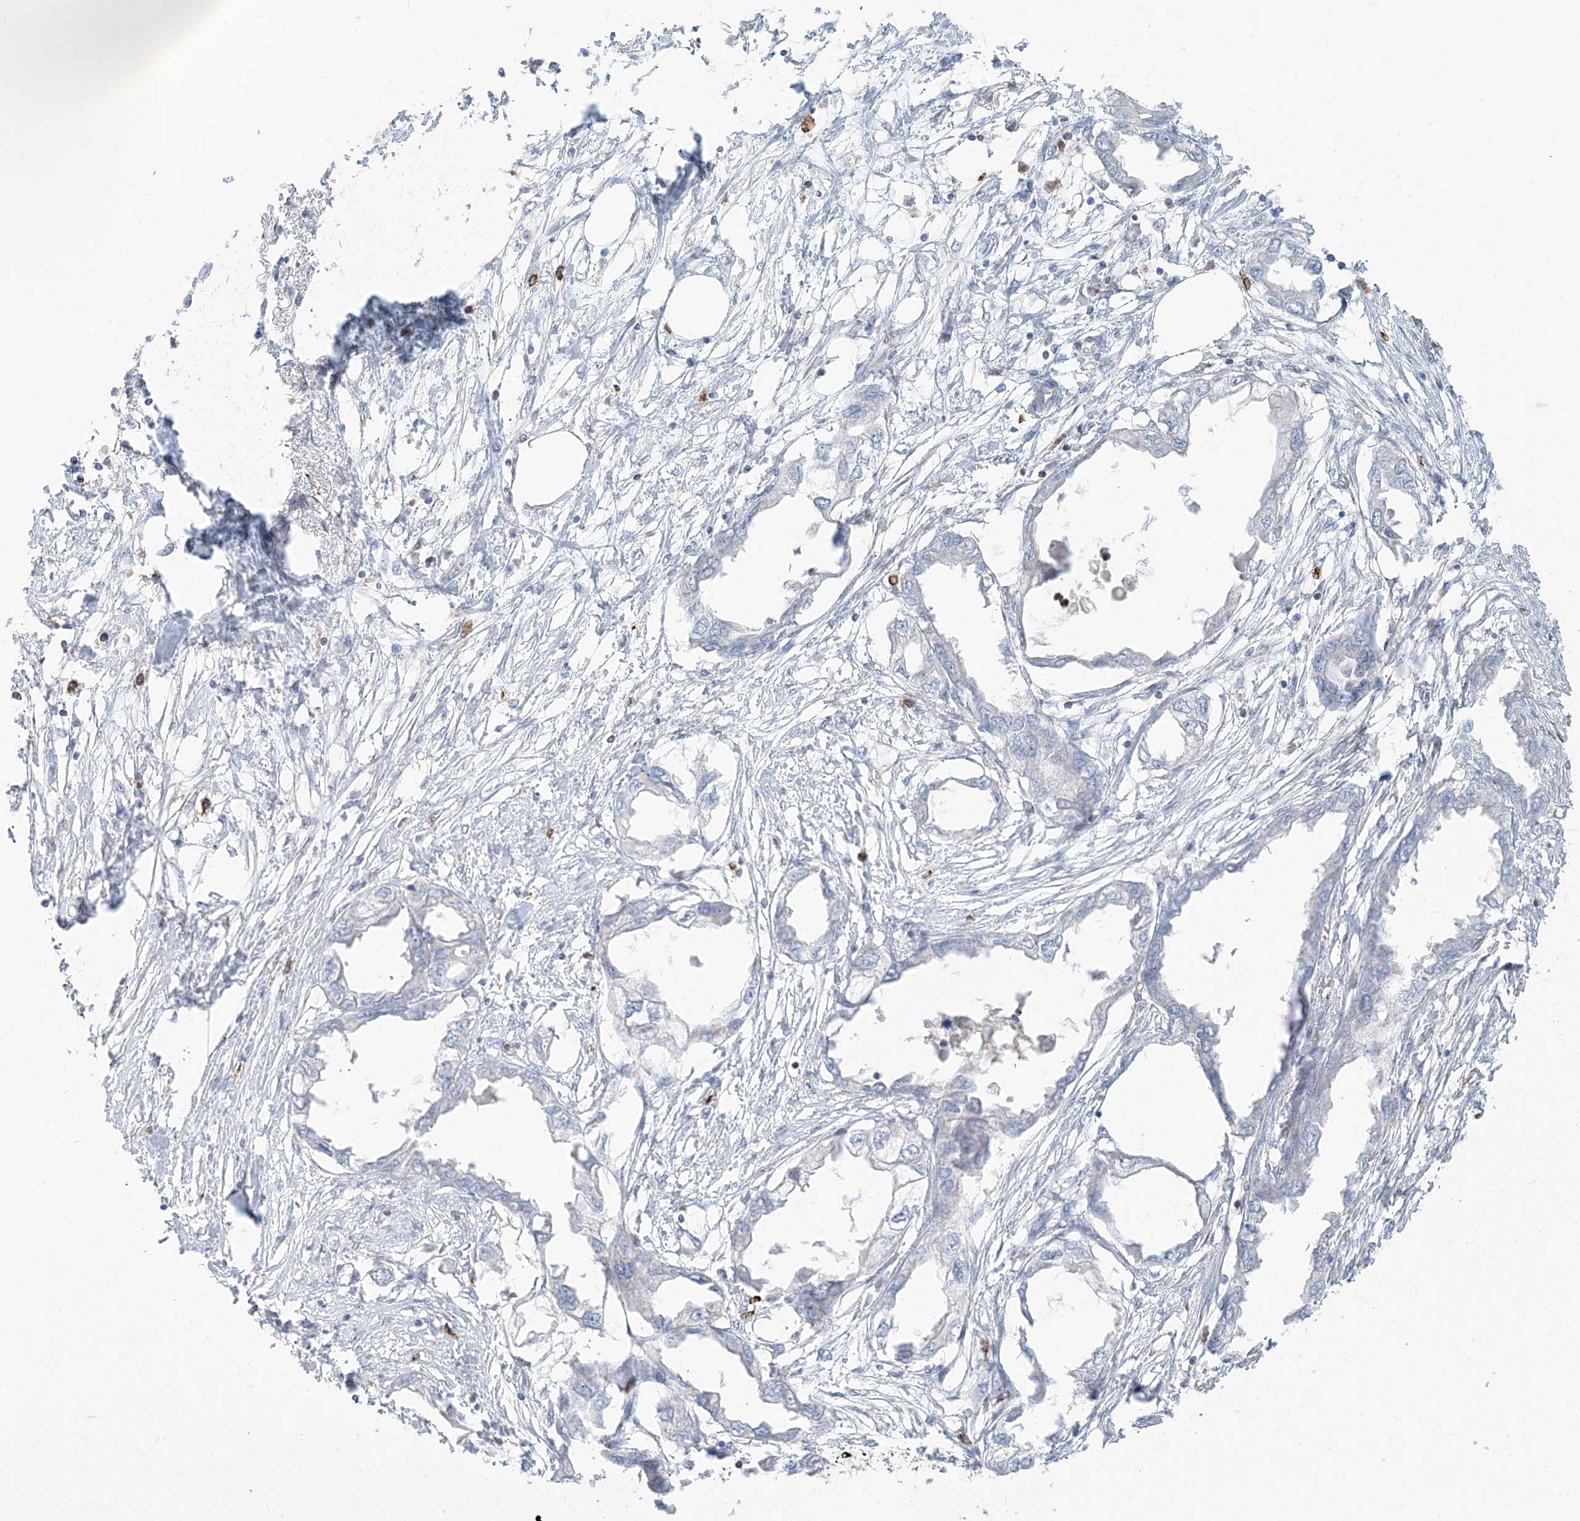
{"staining": {"intensity": "negative", "quantity": "none", "location": "none"}, "tissue": "endometrial cancer", "cell_type": "Tumor cells", "image_type": "cancer", "snomed": [{"axis": "morphology", "description": "Adenocarcinoma, NOS"}, {"axis": "morphology", "description": "Adenocarcinoma, metastatic, NOS"}, {"axis": "topography", "description": "Adipose tissue"}, {"axis": "topography", "description": "Endometrium"}], "caption": "Micrograph shows no significant protein positivity in tumor cells of endometrial metastatic adenocarcinoma.", "gene": "NOTO", "patient": {"sex": "female", "age": 67}}